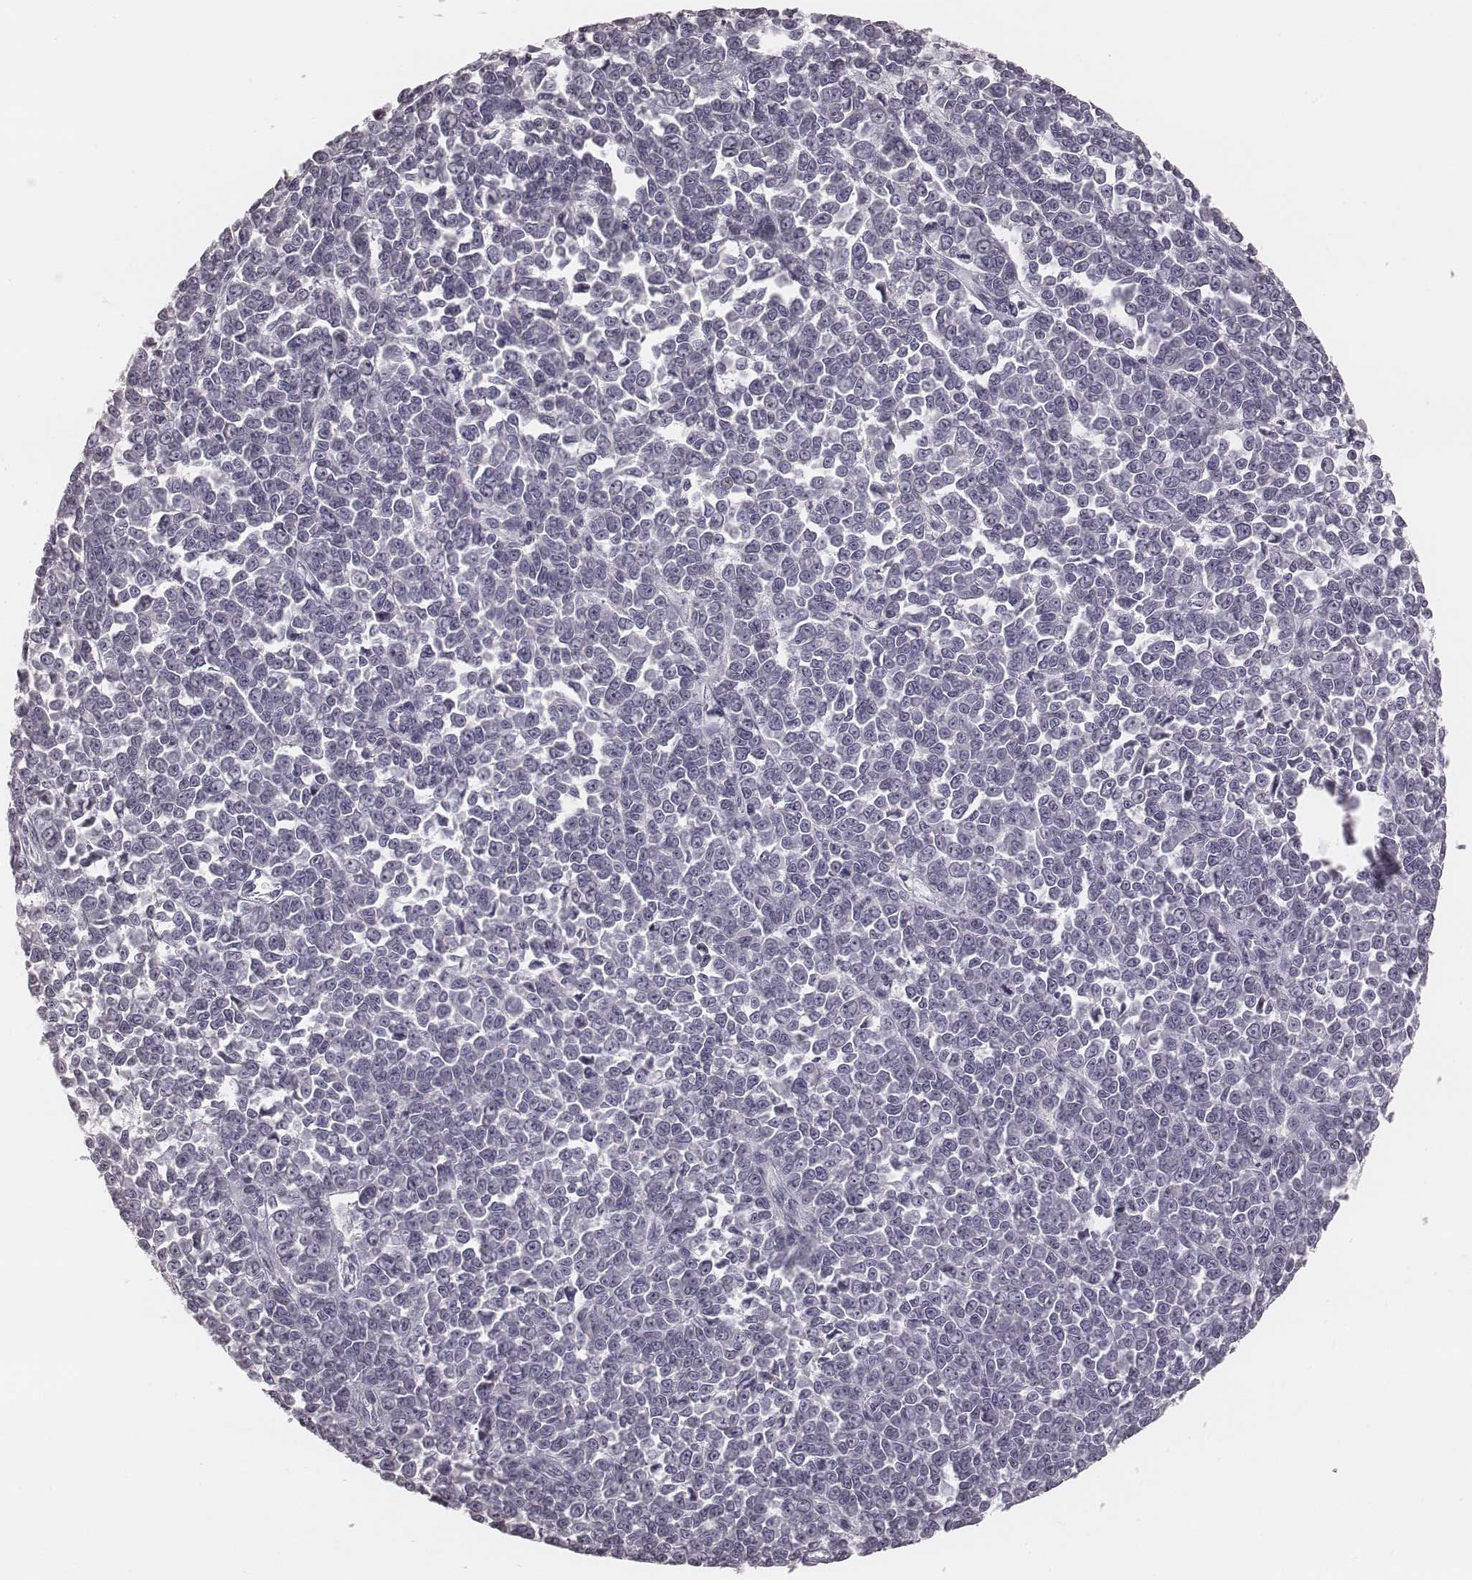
{"staining": {"intensity": "negative", "quantity": "none", "location": "none"}, "tissue": "melanoma", "cell_type": "Tumor cells", "image_type": "cancer", "snomed": [{"axis": "morphology", "description": "Malignant melanoma, NOS"}, {"axis": "topography", "description": "Skin"}], "caption": "There is no significant positivity in tumor cells of melanoma.", "gene": "SMIM24", "patient": {"sex": "female", "age": 95}}